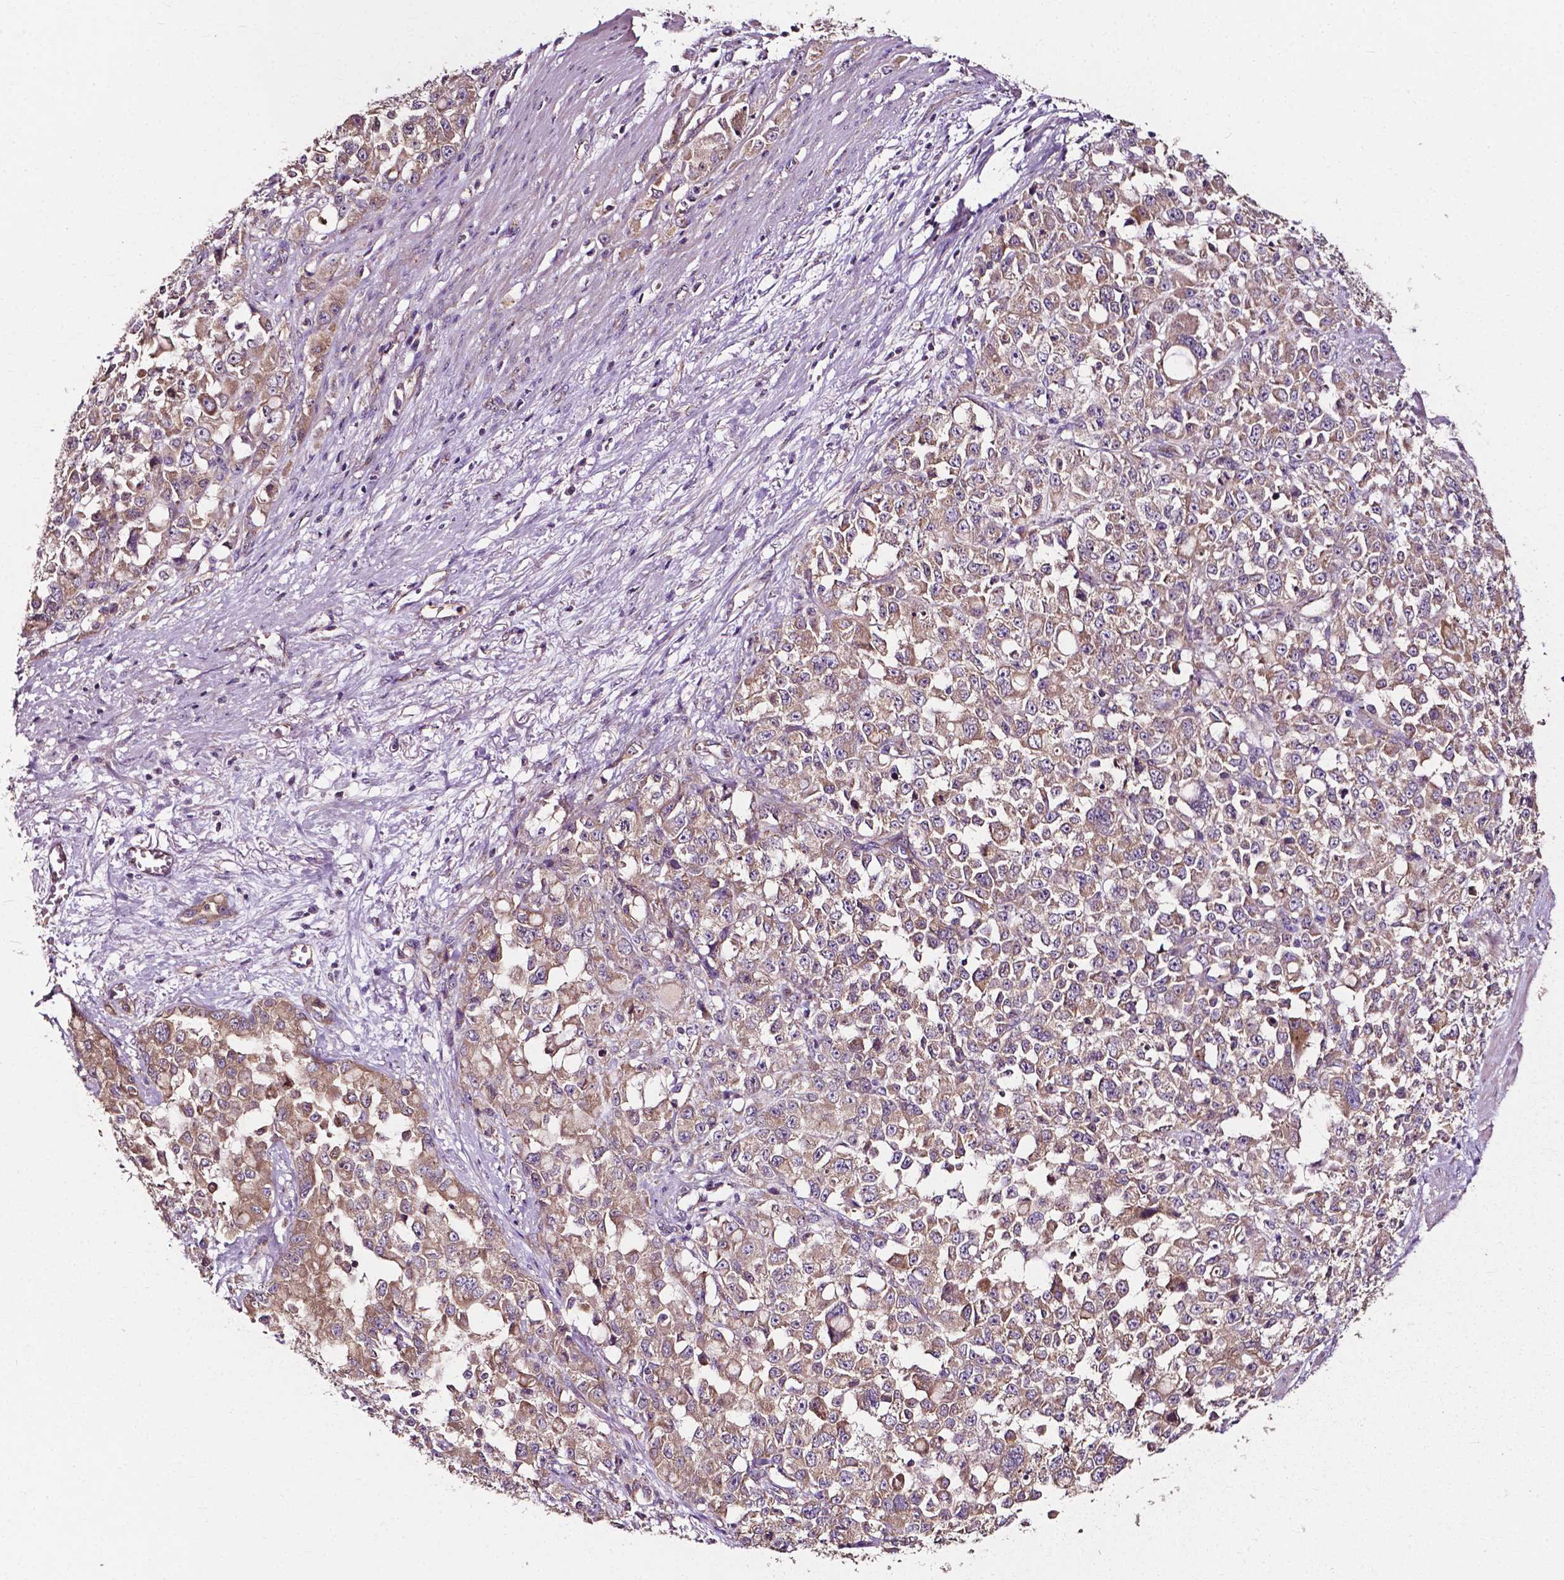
{"staining": {"intensity": "weak", "quantity": ">75%", "location": "cytoplasmic/membranous"}, "tissue": "stomach cancer", "cell_type": "Tumor cells", "image_type": "cancer", "snomed": [{"axis": "morphology", "description": "Adenocarcinoma, NOS"}, {"axis": "topography", "description": "Stomach"}], "caption": "Protein analysis of adenocarcinoma (stomach) tissue shows weak cytoplasmic/membranous staining in approximately >75% of tumor cells. (DAB = brown stain, brightfield microscopy at high magnification).", "gene": "ATG16L1", "patient": {"sex": "female", "age": 76}}